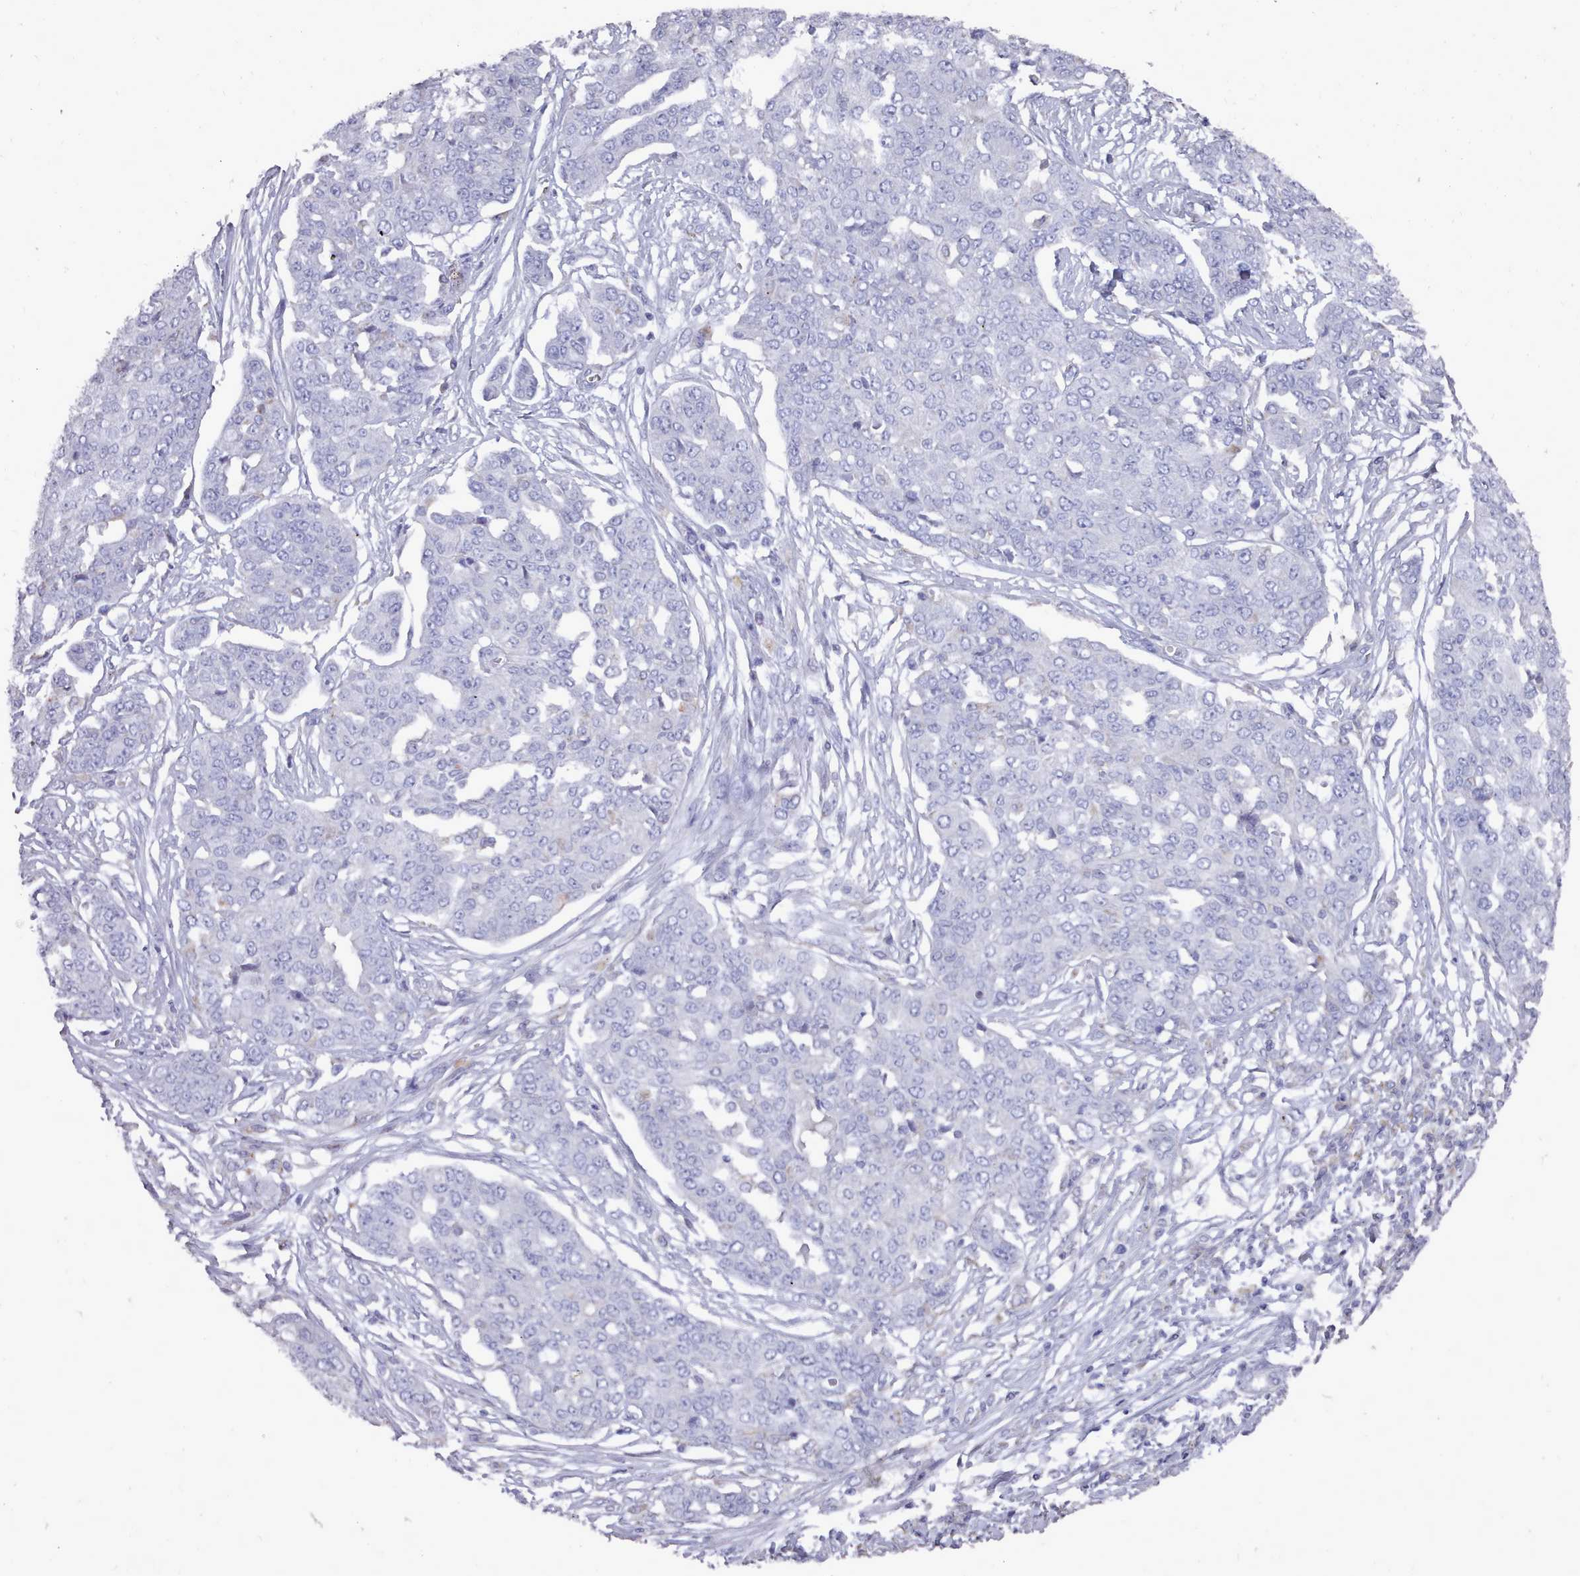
{"staining": {"intensity": "negative", "quantity": "none", "location": "none"}, "tissue": "ovarian cancer", "cell_type": "Tumor cells", "image_type": "cancer", "snomed": [{"axis": "morphology", "description": "Cystadenocarcinoma, serous, NOS"}, {"axis": "topography", "description": "Soft tissue"}, {"axis": "topography", "description": "Ovary"}], "caption": "DAB immunohistochemical staining of human serous cystadenocarcinoma (ovarian) demonstrates no significant positivity in tumor cells. The staining was performed using DAB to visualize the protein expression in brown, while the nuclei were stained in blue with hematoxylin (Magnification: 20x).", "gene": "OTULINL", "patient": {"sex": "female", "age": 57}}